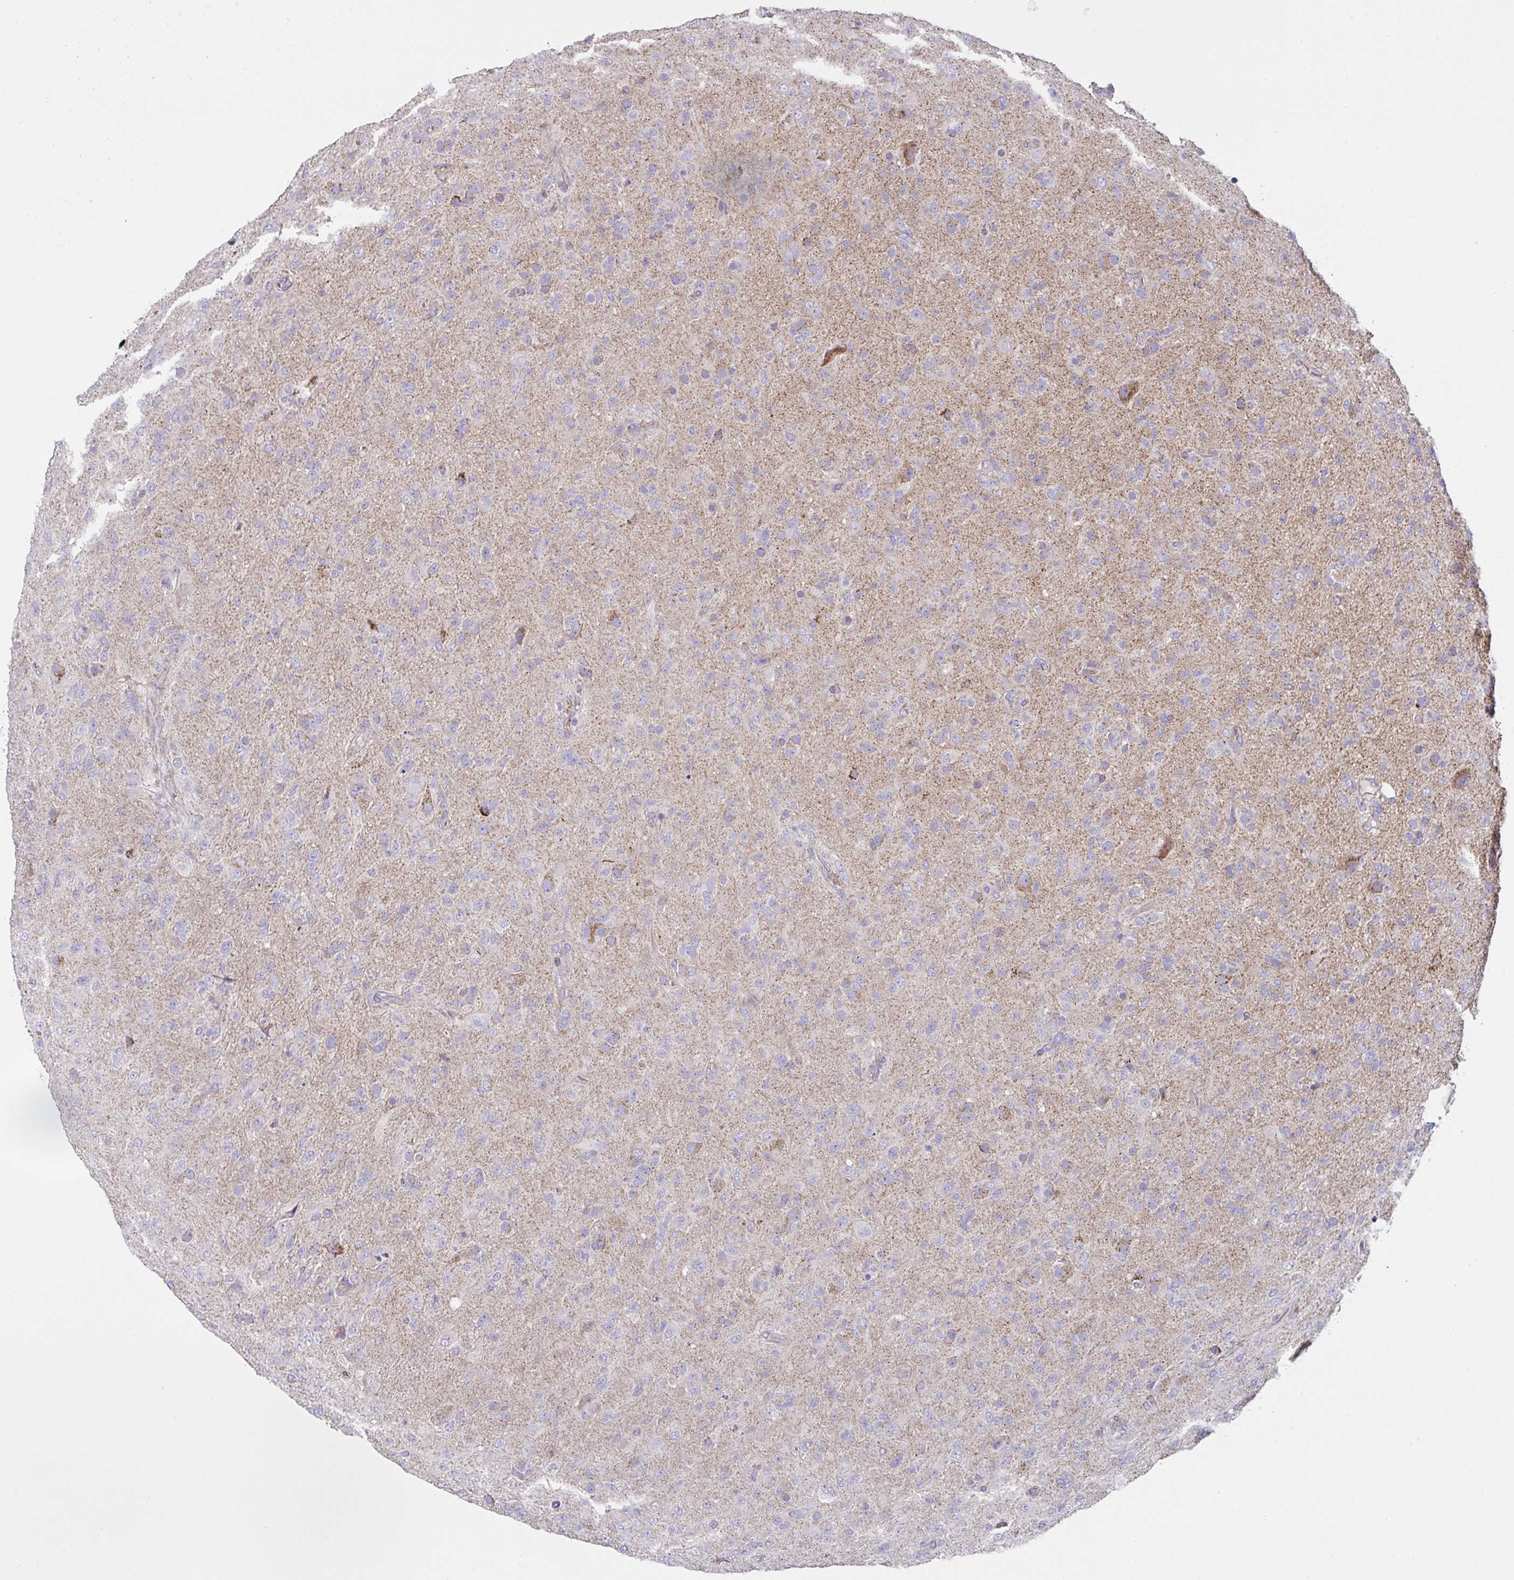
{"staining": {"intensity": "negative", "quantity": "none", "location": "none"}, "tissue": "glioma", "cell_type": "Tumor cells", "image_type": "cancer", "snomed": [{"axis": "morphology", "description": "Glioma, malignant, Low grade"}, {"axis": "topography", "description": "Brain"}], "caption": "An immunohistochemistry (IHC) micrograph of glioma is shown. There is no staining in tumor cells of glioma.", "gene": "DOK7", "patient": {"sex": "male", "age": 65}}